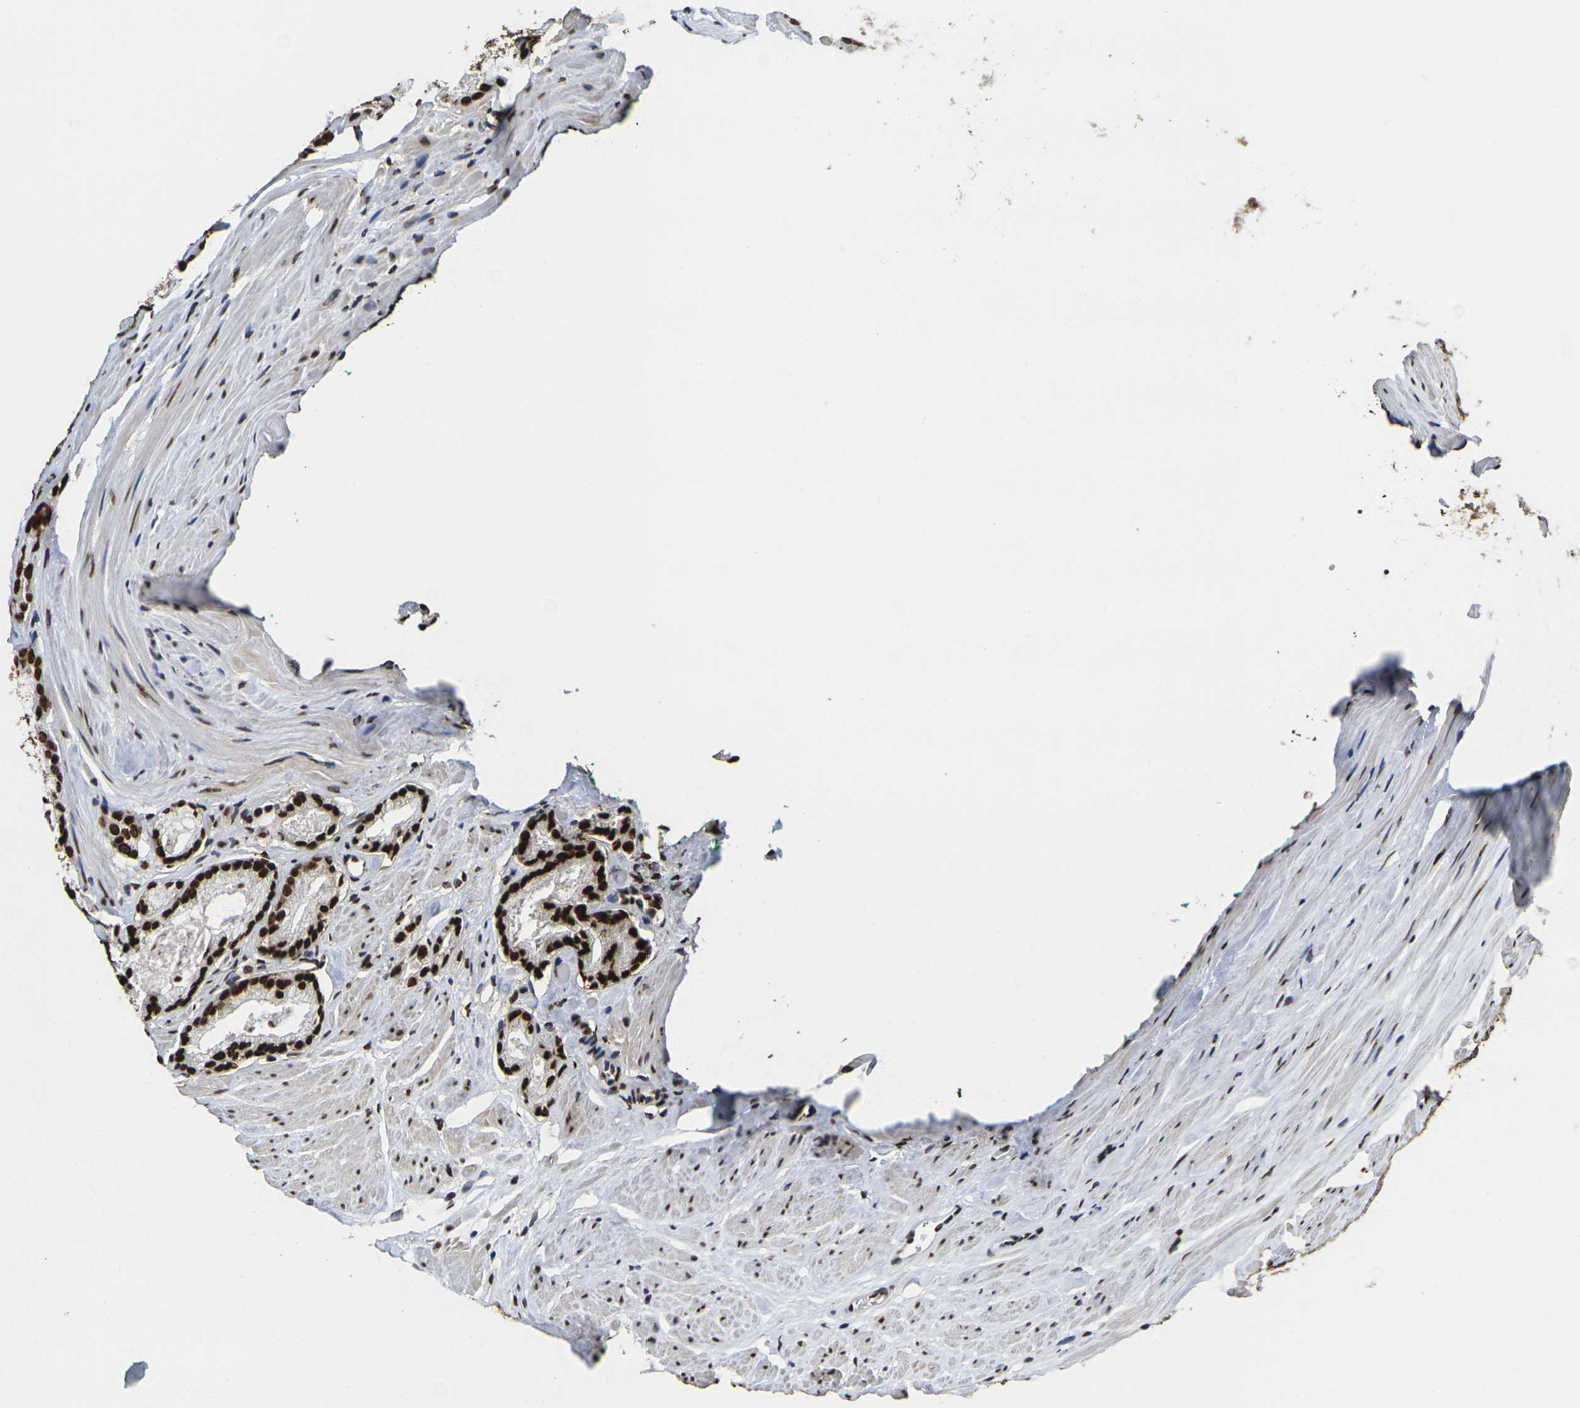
{"staining": {"intensity": "strong", "quantity": ">75%", "location": "nuclear"}, "tissue": "prostate cancer", "cell_type": "Tumor cells", "image_type": "cancer", "snomed": [{"axis": "morphology", "description": "Adenocarcinoma, Low grade"}, {"axis": "topography", "description": "Prostate"}], "caption": "Prostate cancer was stained to show a protein in brown. There is high levels of strong nuclear positivity in about >75% of tumor cells.", "gene": "SMARCC1", "patient": {"sex": "male", "age": 64}}